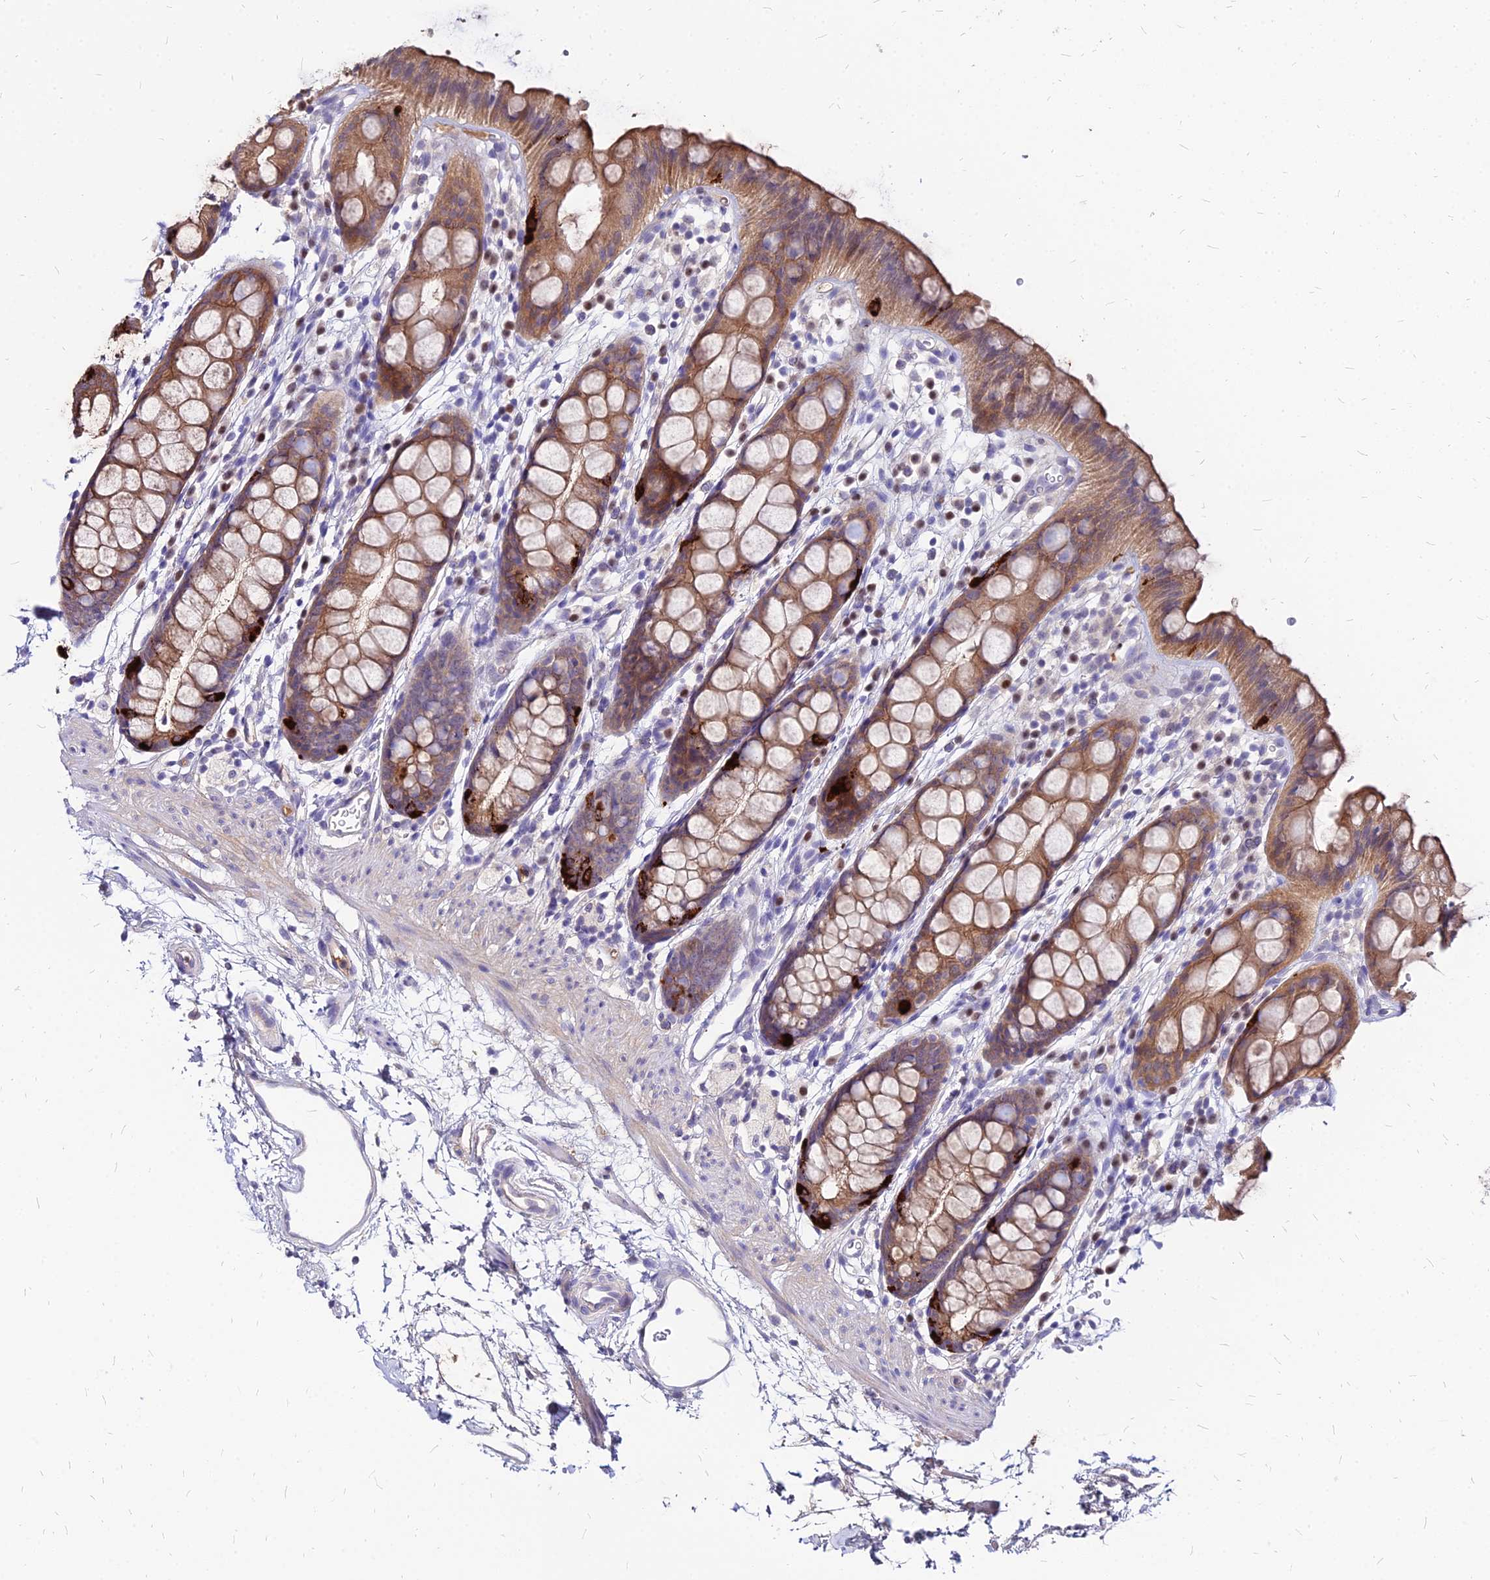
{"staining": {"intensity": "moderate", "quantity": ">75%", "location": "cytoplasmic/membranous"}, "tissue": "rectum", "cell_type": "Glandular cells", "image_type": "normal", "snomed": [{"axis": "morphology", "description": "Normal tissue, NOS"}, {"axis": "topography", "description": "Rectum"}], "caption": "Moderate cytoplasmic/membranous staining for a protein is present in approximately >75% of glandular cells of normal rectum using immunohistochemistry.", "gene": "ACSM6", "patient": {"sex": "female", "age": 65}}